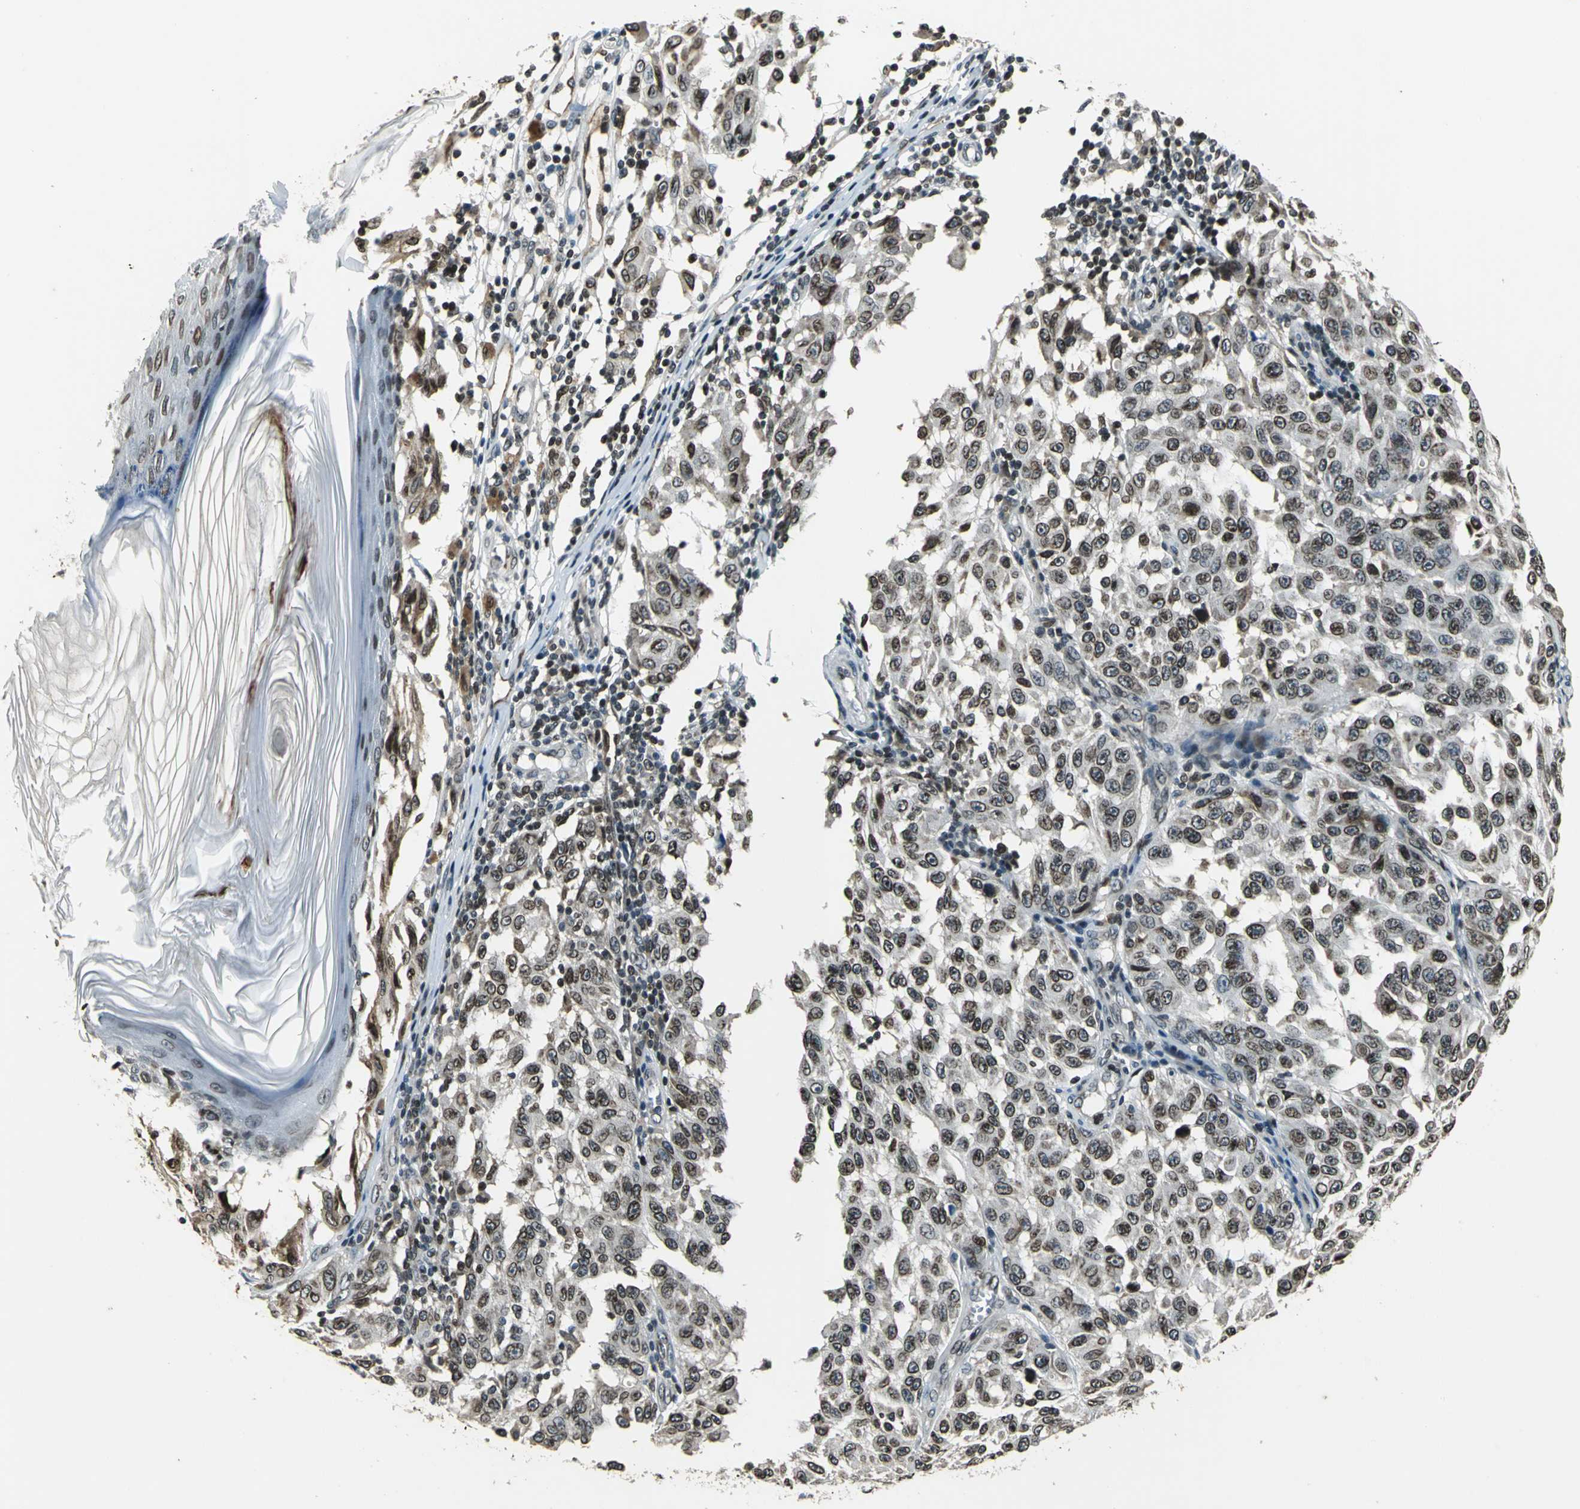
{"staining": {"intensity": "strong", "quantity": "25%-75%", "location": "cytoplasmic/membranous,nuclear"}, "tissue": "melanoma", "cell_type": "Tumor cells", "image_type": "cancer", "snomed": [{"axis": "morphology", "description": "Malignant melanoma, NOS"}, {"axis": "topography", "description": "Skin"}], "caption": "Immunohistochemistry (IHC) (DAB (3,3'-diaminobenzidine)) staining of malignant melanoma exhibits strong cytoplasmic/membranous and nuclear protein staining in about 25%-75% of tumor cells. The protein of interest is stained brown, and the nuclei are stained in blue (DAB (3,3'-diaminobenzidine) IHC with brightfield microscopy, high magnification).", "gene": "BRIP1", "patient": {"sex": "male", "age": 30}}